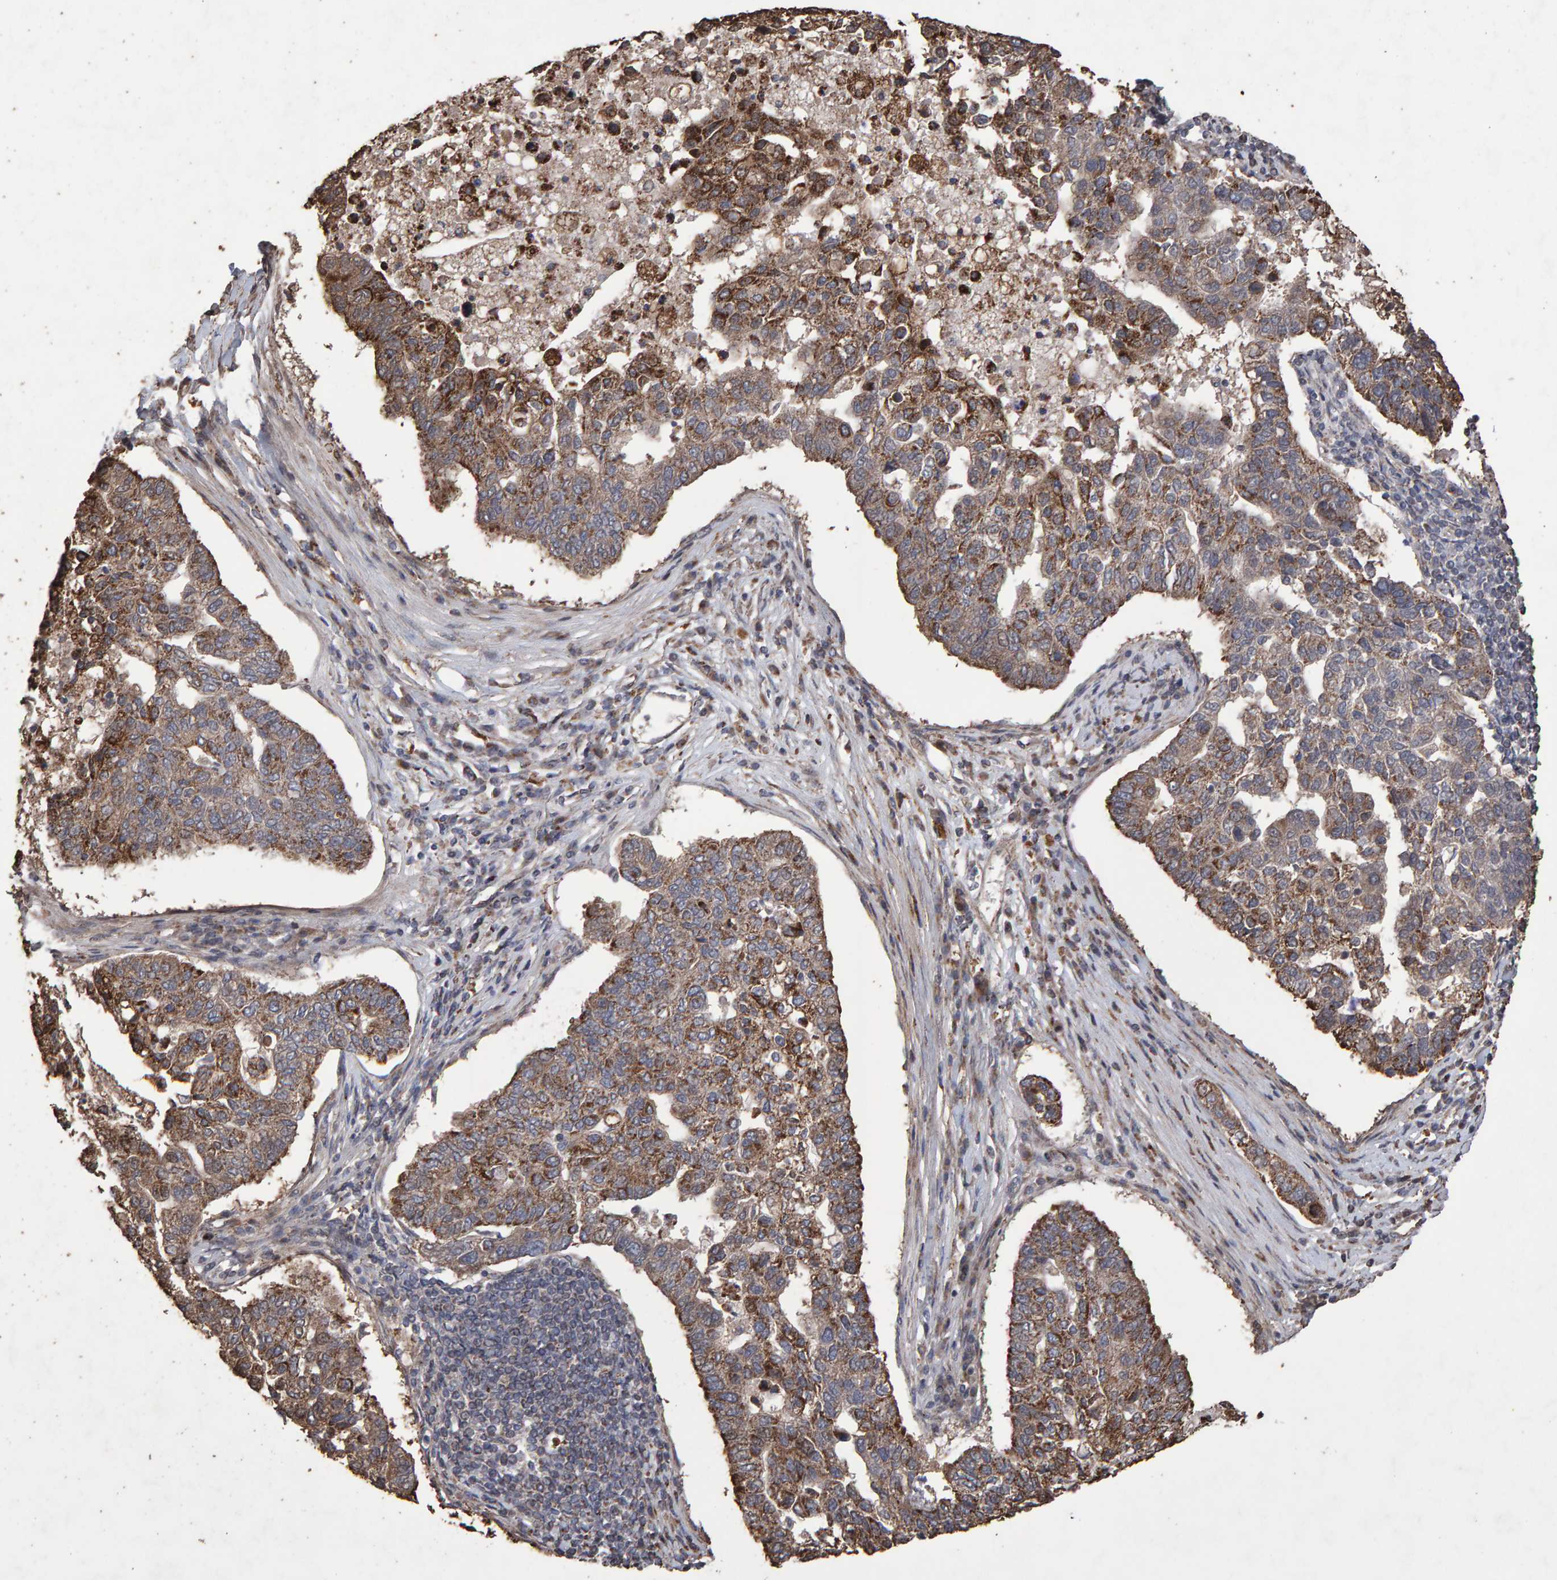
{"staining": {"intensity": "moderate", "quantity": ">75%", "location": "cytoplasmic/membranous"}, "tissue": "pancreatic cancer", "cell_type": "Tumor cells", "image_type": "cancer", "snomed": [{"axis": "morphology", "description": "Adenocarcinoma, NOS"}, {"axis": "topography", "description": "Pancreas"}], "caption": "The photomicrograph shows a brown stain indicating the presence of a protein in the cytoplasmic/membranous of tumor cells in pancreatic cancer (adenocarcinoma).", "gene": "OSBP2", "patient": {"sex": "female", "age": 61}}